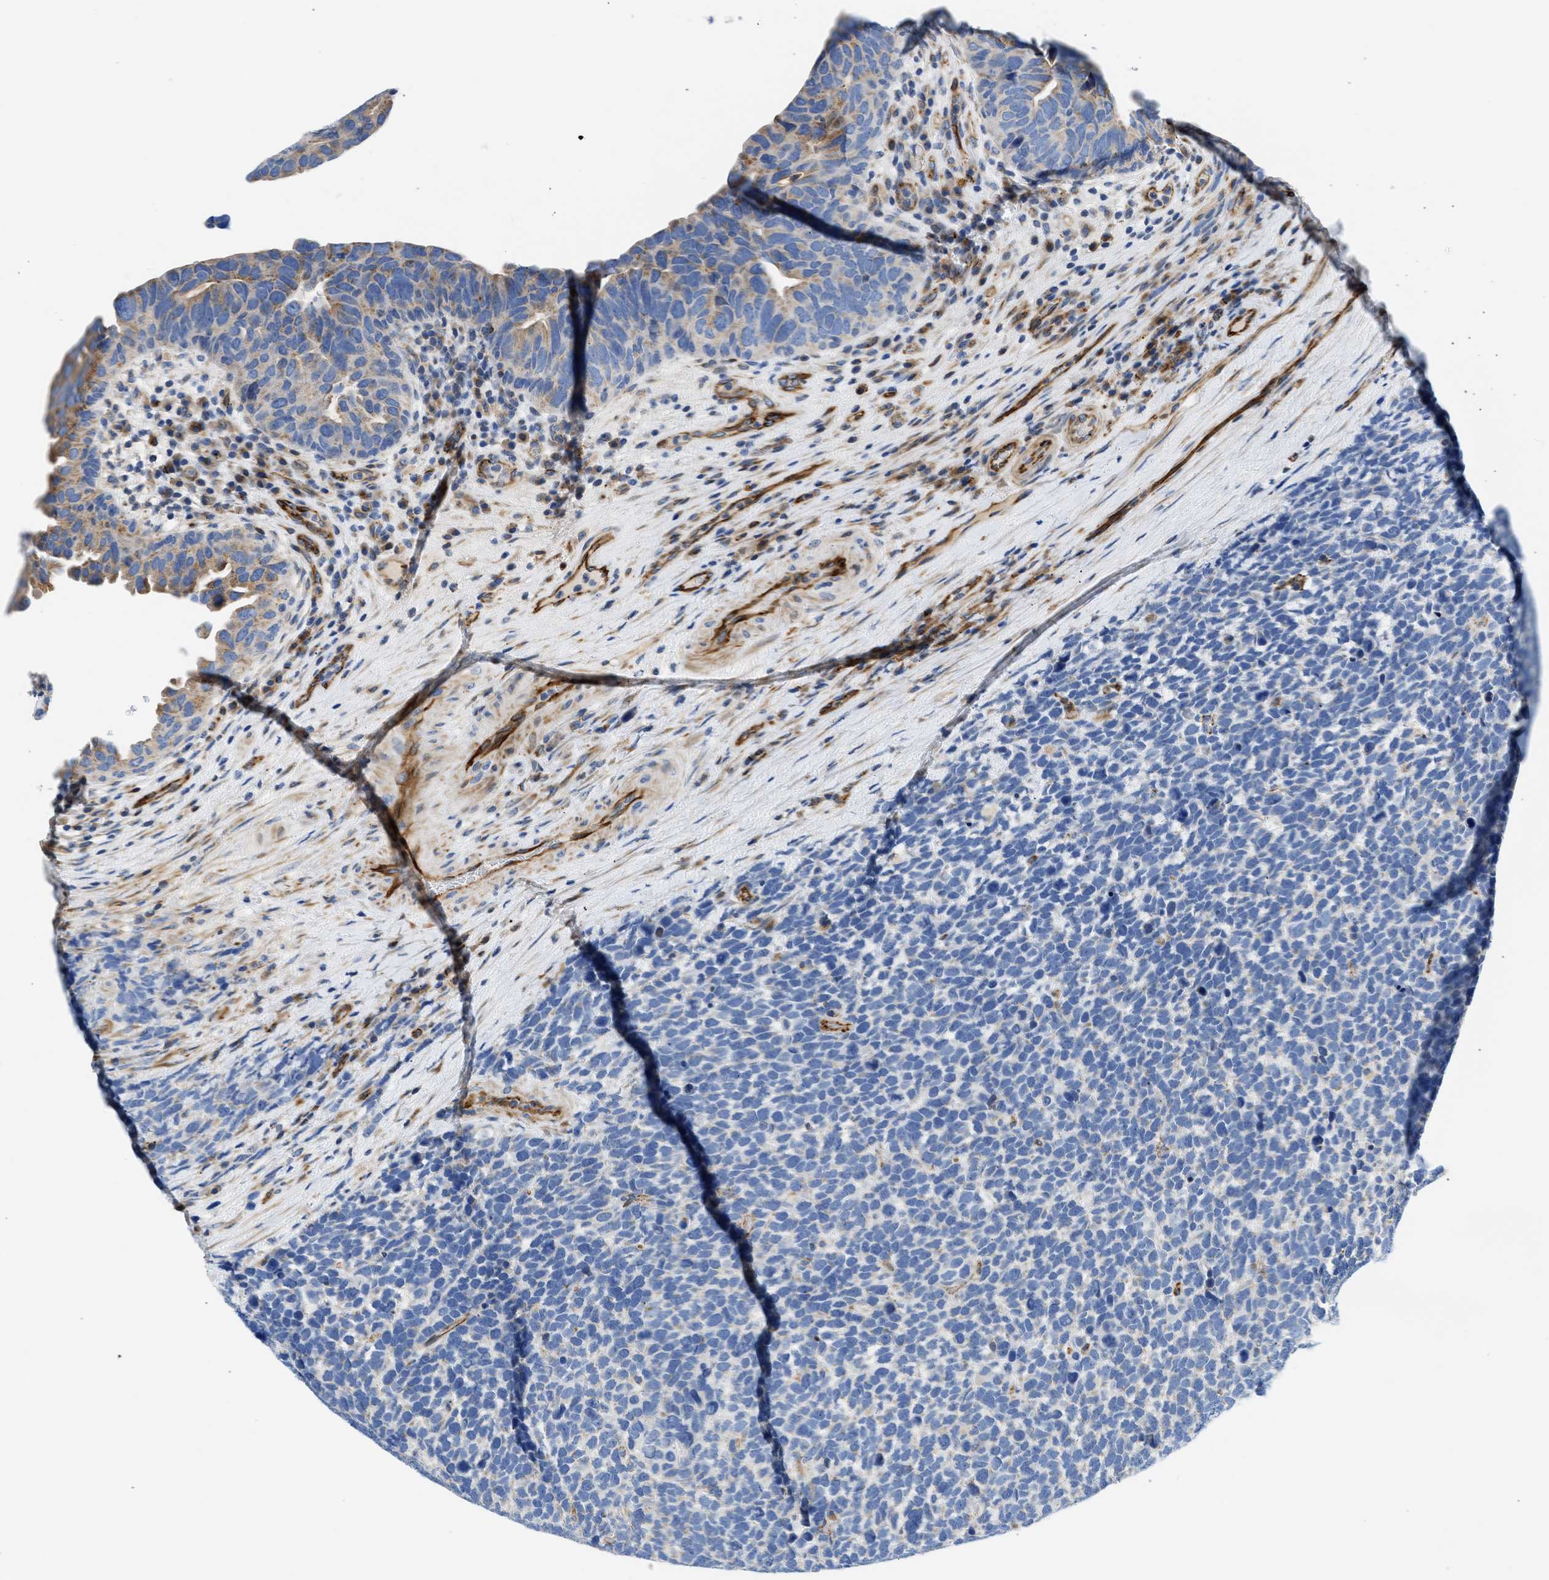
{"staining": {"intensity": "weak", "quantity": "<25%", "location": "cytoplasmic/membranous"}, "tissue": "urothelial cancer", "cell_type": "Tumor cells", "image_type": "cancer", "snomed": [{"axis": "morphology", "description": "Urothelial carcinoma, High grade"}, {"axis": "topography", "description": "Urinary bladder"}], "caption": "A high-resolution micrograph shows IHC staining of urothelial cancer, which exhibits no significant expression in tumor cells.", "gene": "ULK4", "patient": {"sex": "female", "age": 82}}